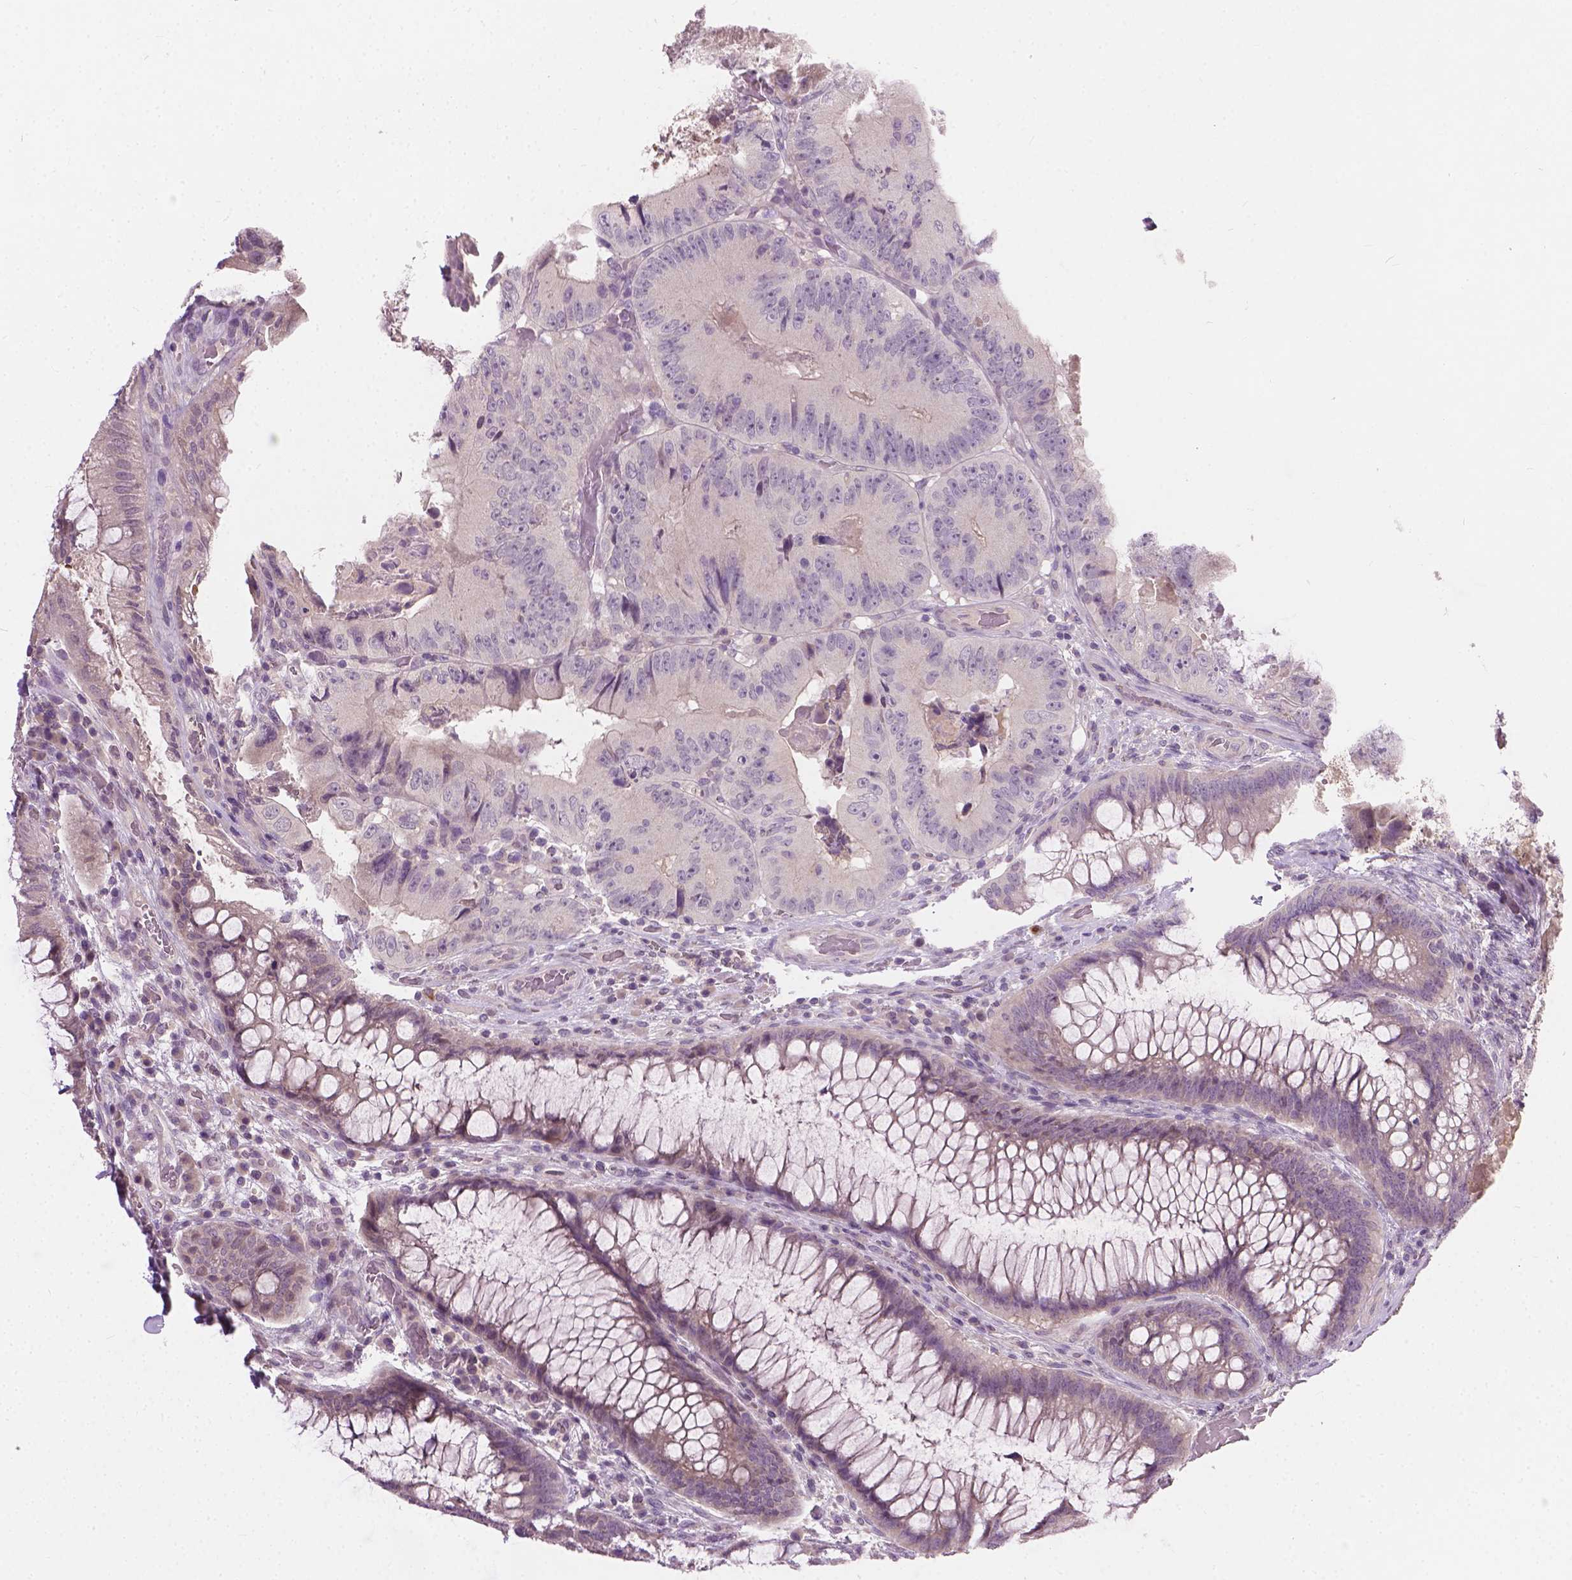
{"staining": {"intensity": "negative", "quantity": "none", "location": "none"}, "tissue": "colorectal cancer", "cell_type": "Tumor cells", "image_type": "cancer", "snomed": [{"axis": "morphology", "description": "Adenocarcinoma, NOS"}, {"axis": "topography", "description": "Colon"}], "caption": "Immunohistochemistry (IHC) of colorectal adenocarcinoma reveals no staining in tumor cells.", "gene": "KRT17", "patient": {"sex": "female", "age": 86}}